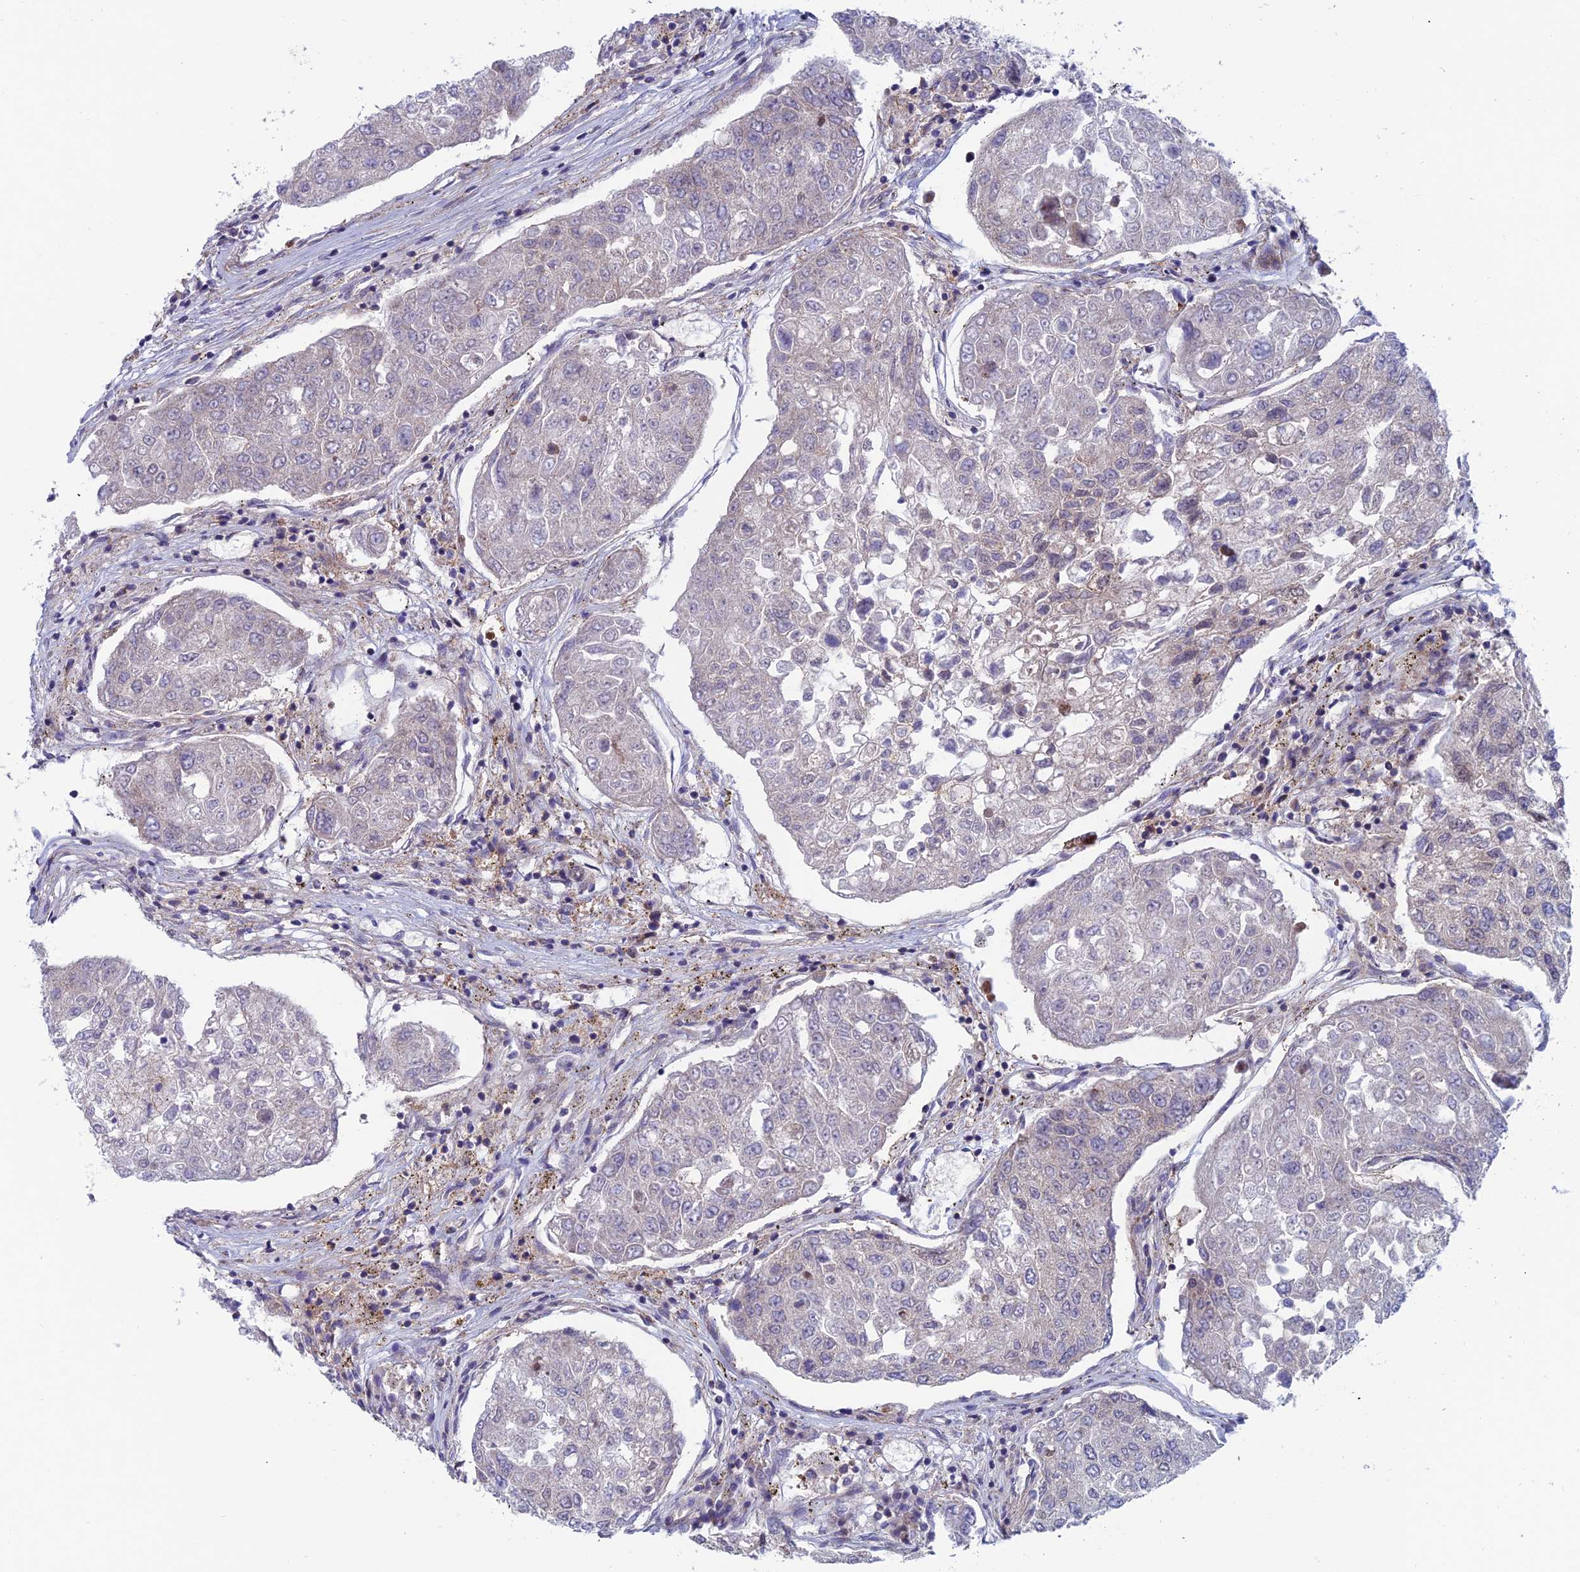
{"staining": {"intensity": "negative", "quantity": "none", "location": "none"}, "tissue": "urothelial cancer", "cell_type": "Tumor cells", "image_type": "cancer", "snomed": [{"axis": "morphology", "description": "Urothelial carcinoma, High grade"}, {"axis": "topography", "description": "Lymph node"}, {"axis": "topography", "description": "Urinary bladder"}], "caption": "An image of human urothelial carcinoma (high-grade) is negative for staining in tumor cells. (IHC, brightfield microscopy, high magnification).", "gene": "IGBP1", "patient": {"sex": "male", "age": 51}}